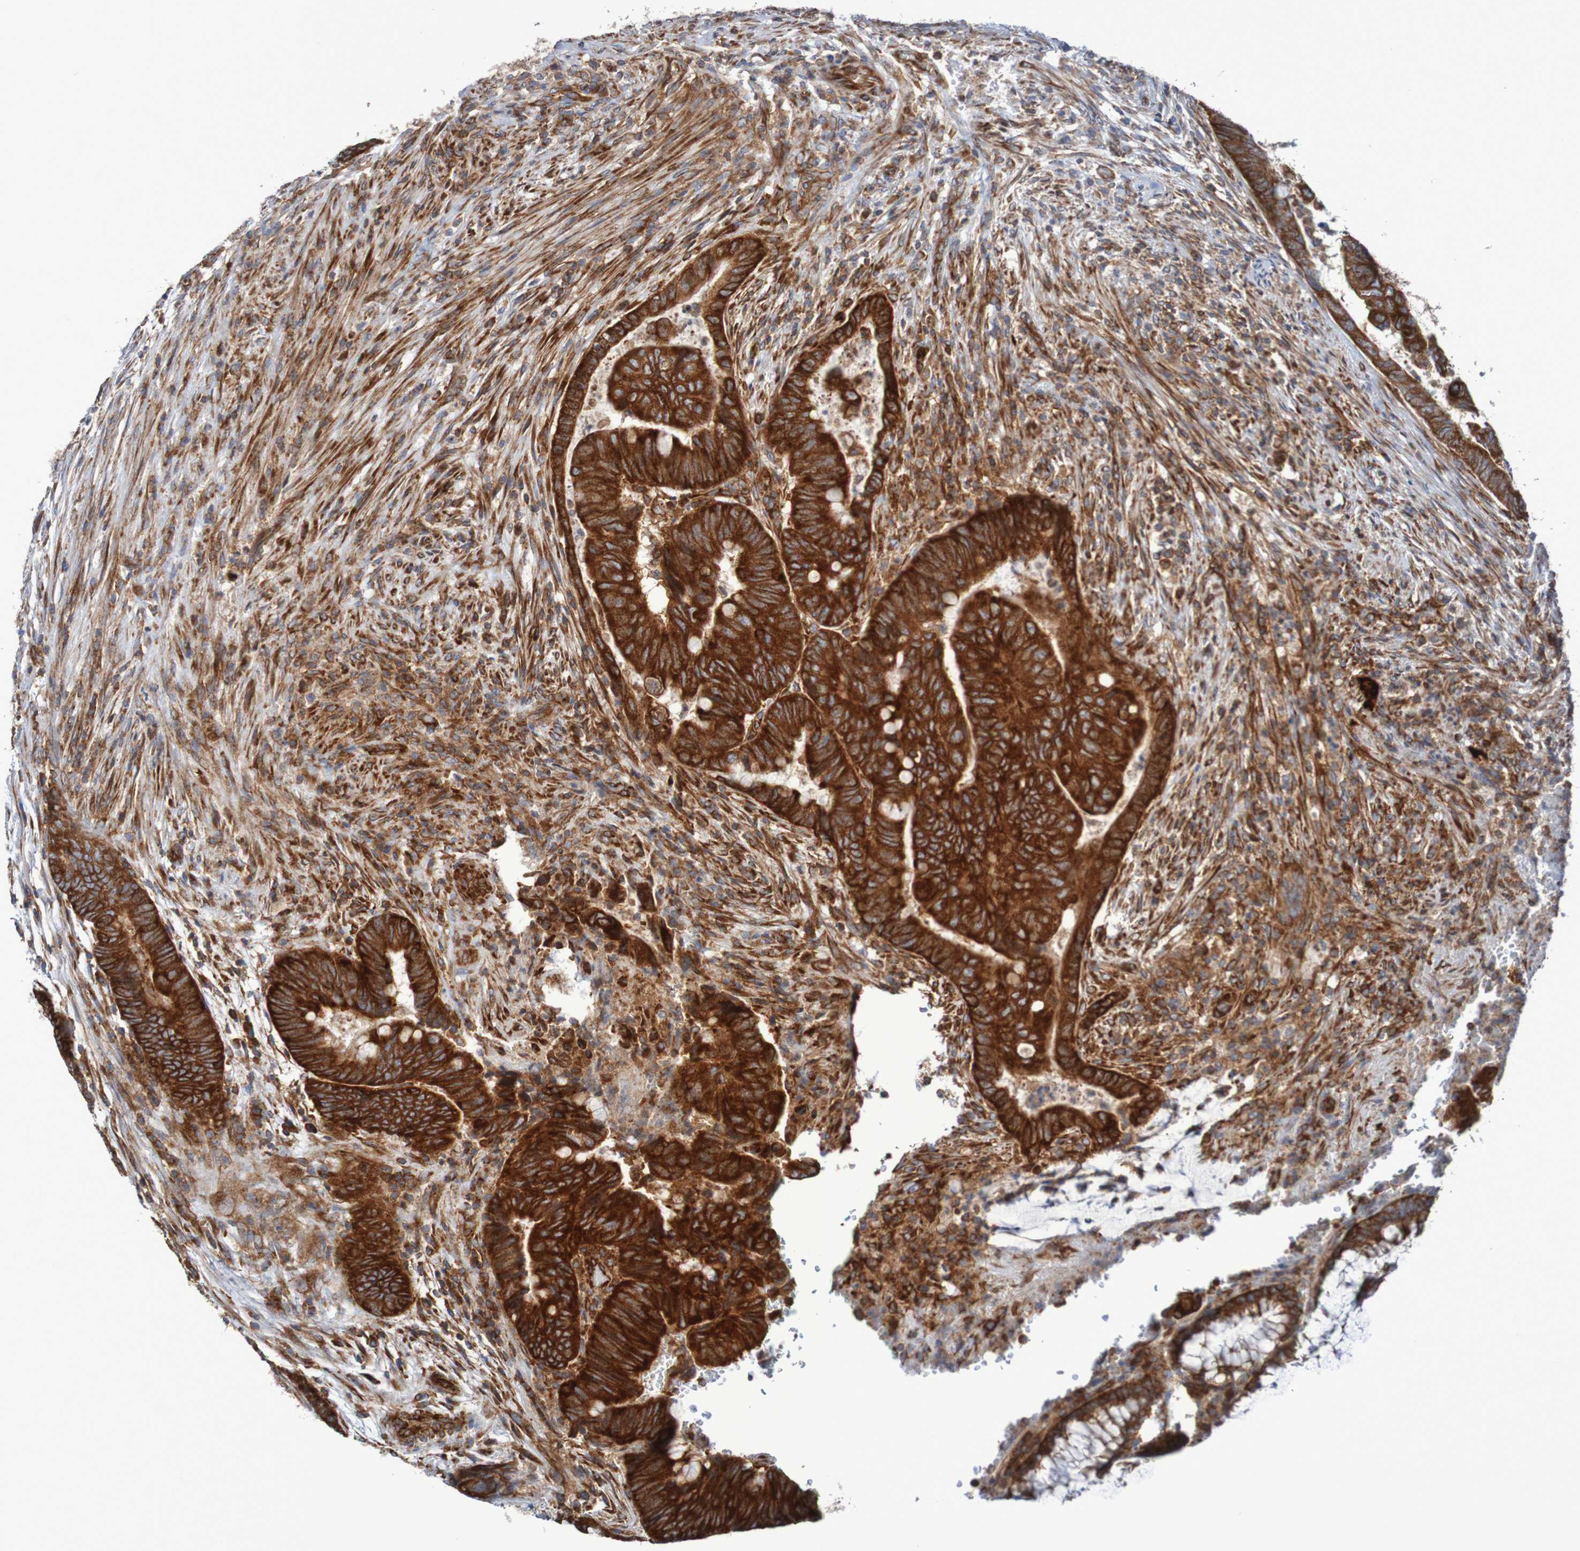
{"staining": {"intensity": "strong", "quantity": ">75%", "location": "cytoplasmic/membranous"}, "tissue": "colorectal cancer", "cell_type": "Tumor cells", "image_type": "cancer", "snomed": [{"axis": "morphology", "description": "Normal tissue, NOS"}, {"axis": "morphology", "description": "Adenocarcinoma, NOS"}, {"axis": "topography", "description": "Rectum"}, {"axis": "topography", "description": "Peripheral nerve tissue"}], "caption": "Strong cytoplasmic/membranous expression for a protein is identified in about >75% of tumor cells of colorectal cancer (adenocarcinoma) using immunohistochemistry (IHC).", "gene": "FXR2", "patient": {"sex": "male", "age": 92}}